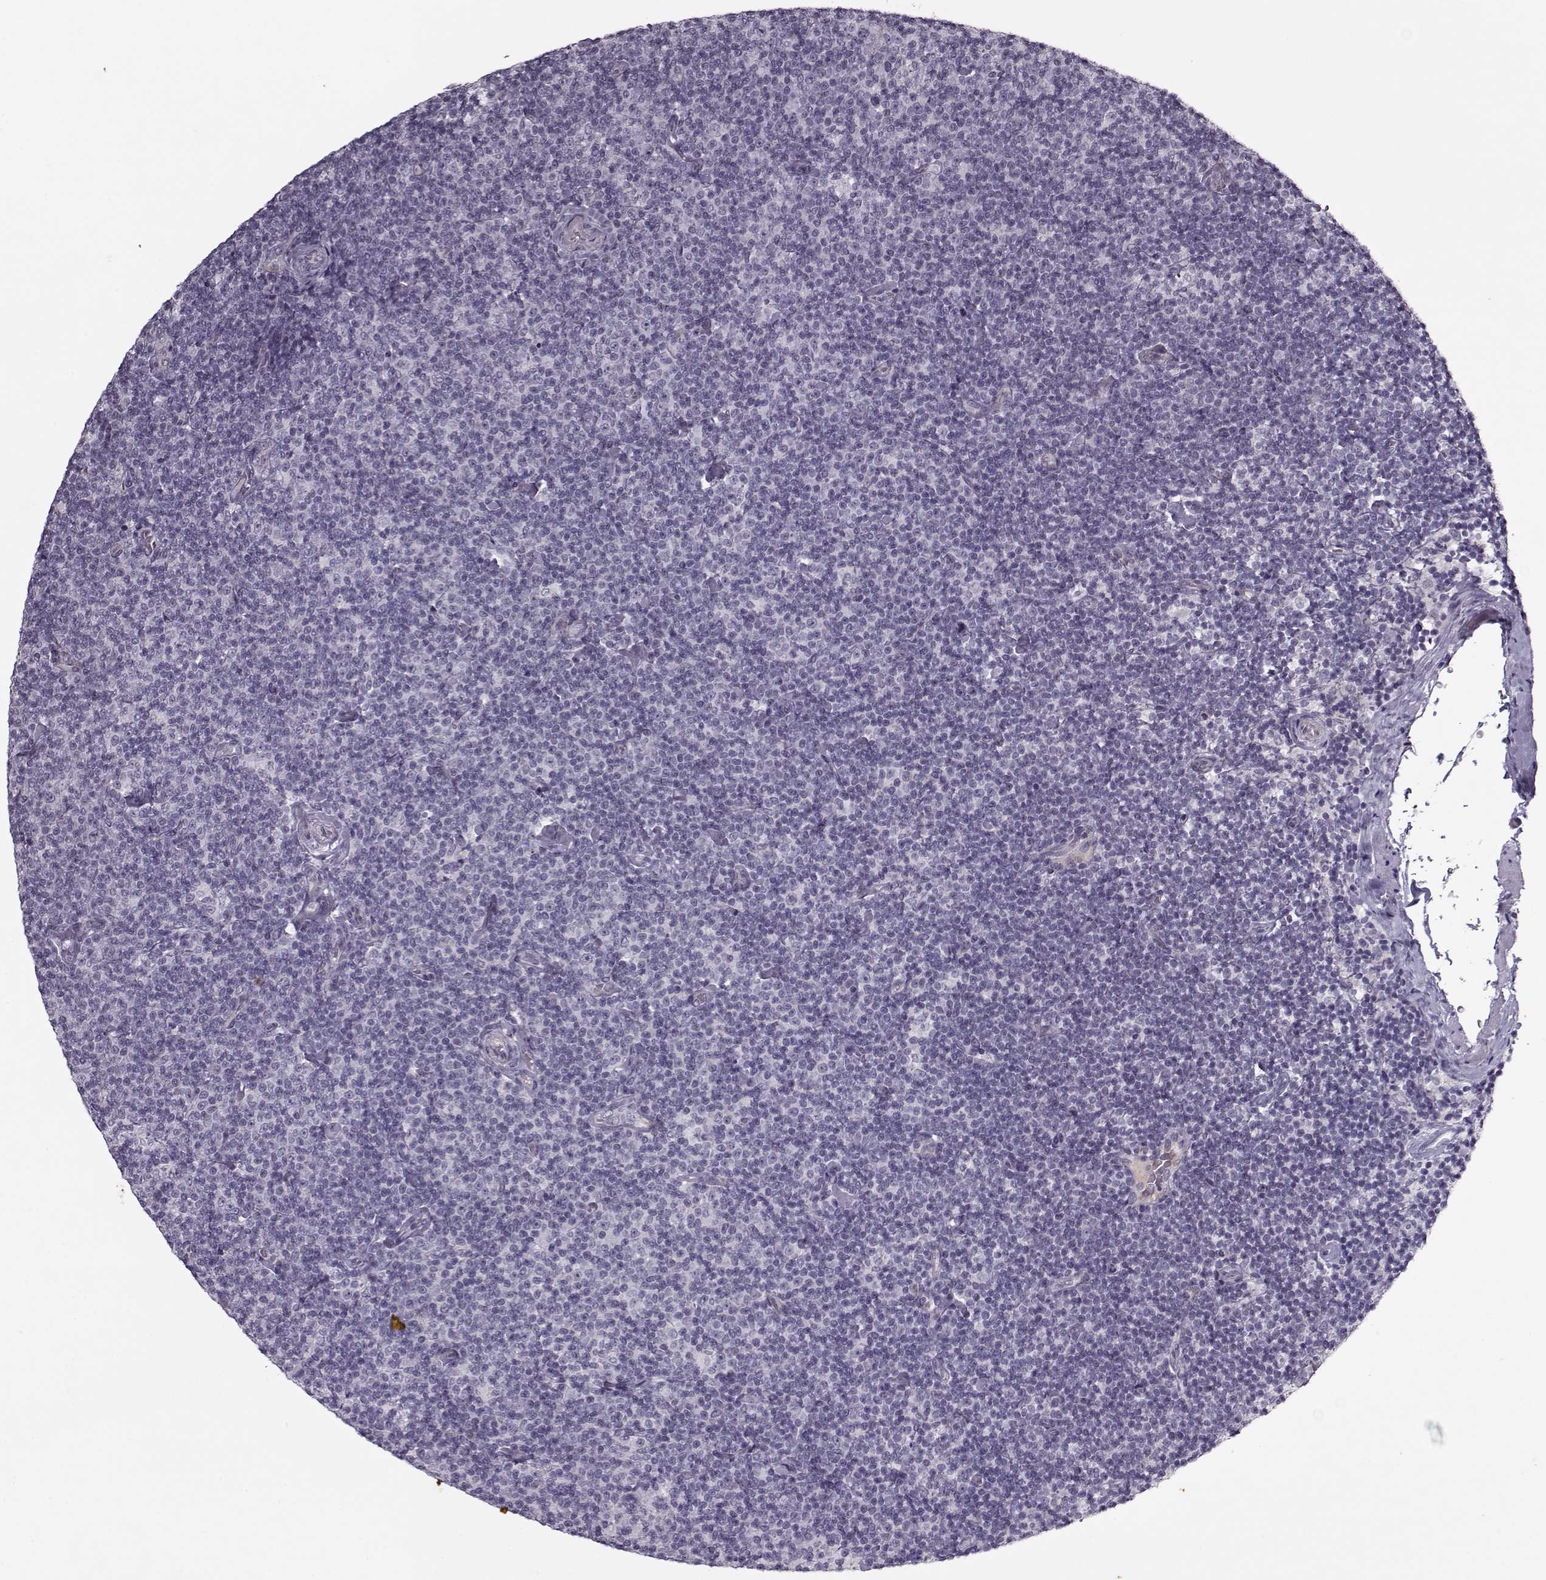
{"staining": {"intensity": "negative", "quantity": "none", "location": "none"}, "tissue": "lymphoma", "cell_type": "Tumor cells", "image_type": "cancer", "snomed": [{"axis": "morphology", "description": "Malignant lymphoma, non-Hodgkin's type, Low grade"}, {"axis": "topography", "description": "Lymph node"}], "caption": "A high-resolution micrograph shows immunohistochemistry staining of lymphoma, which shows no significant positivity in tumor cells.", "gene": "KRT9", "patient": {"sex": "male", "age": 81}}